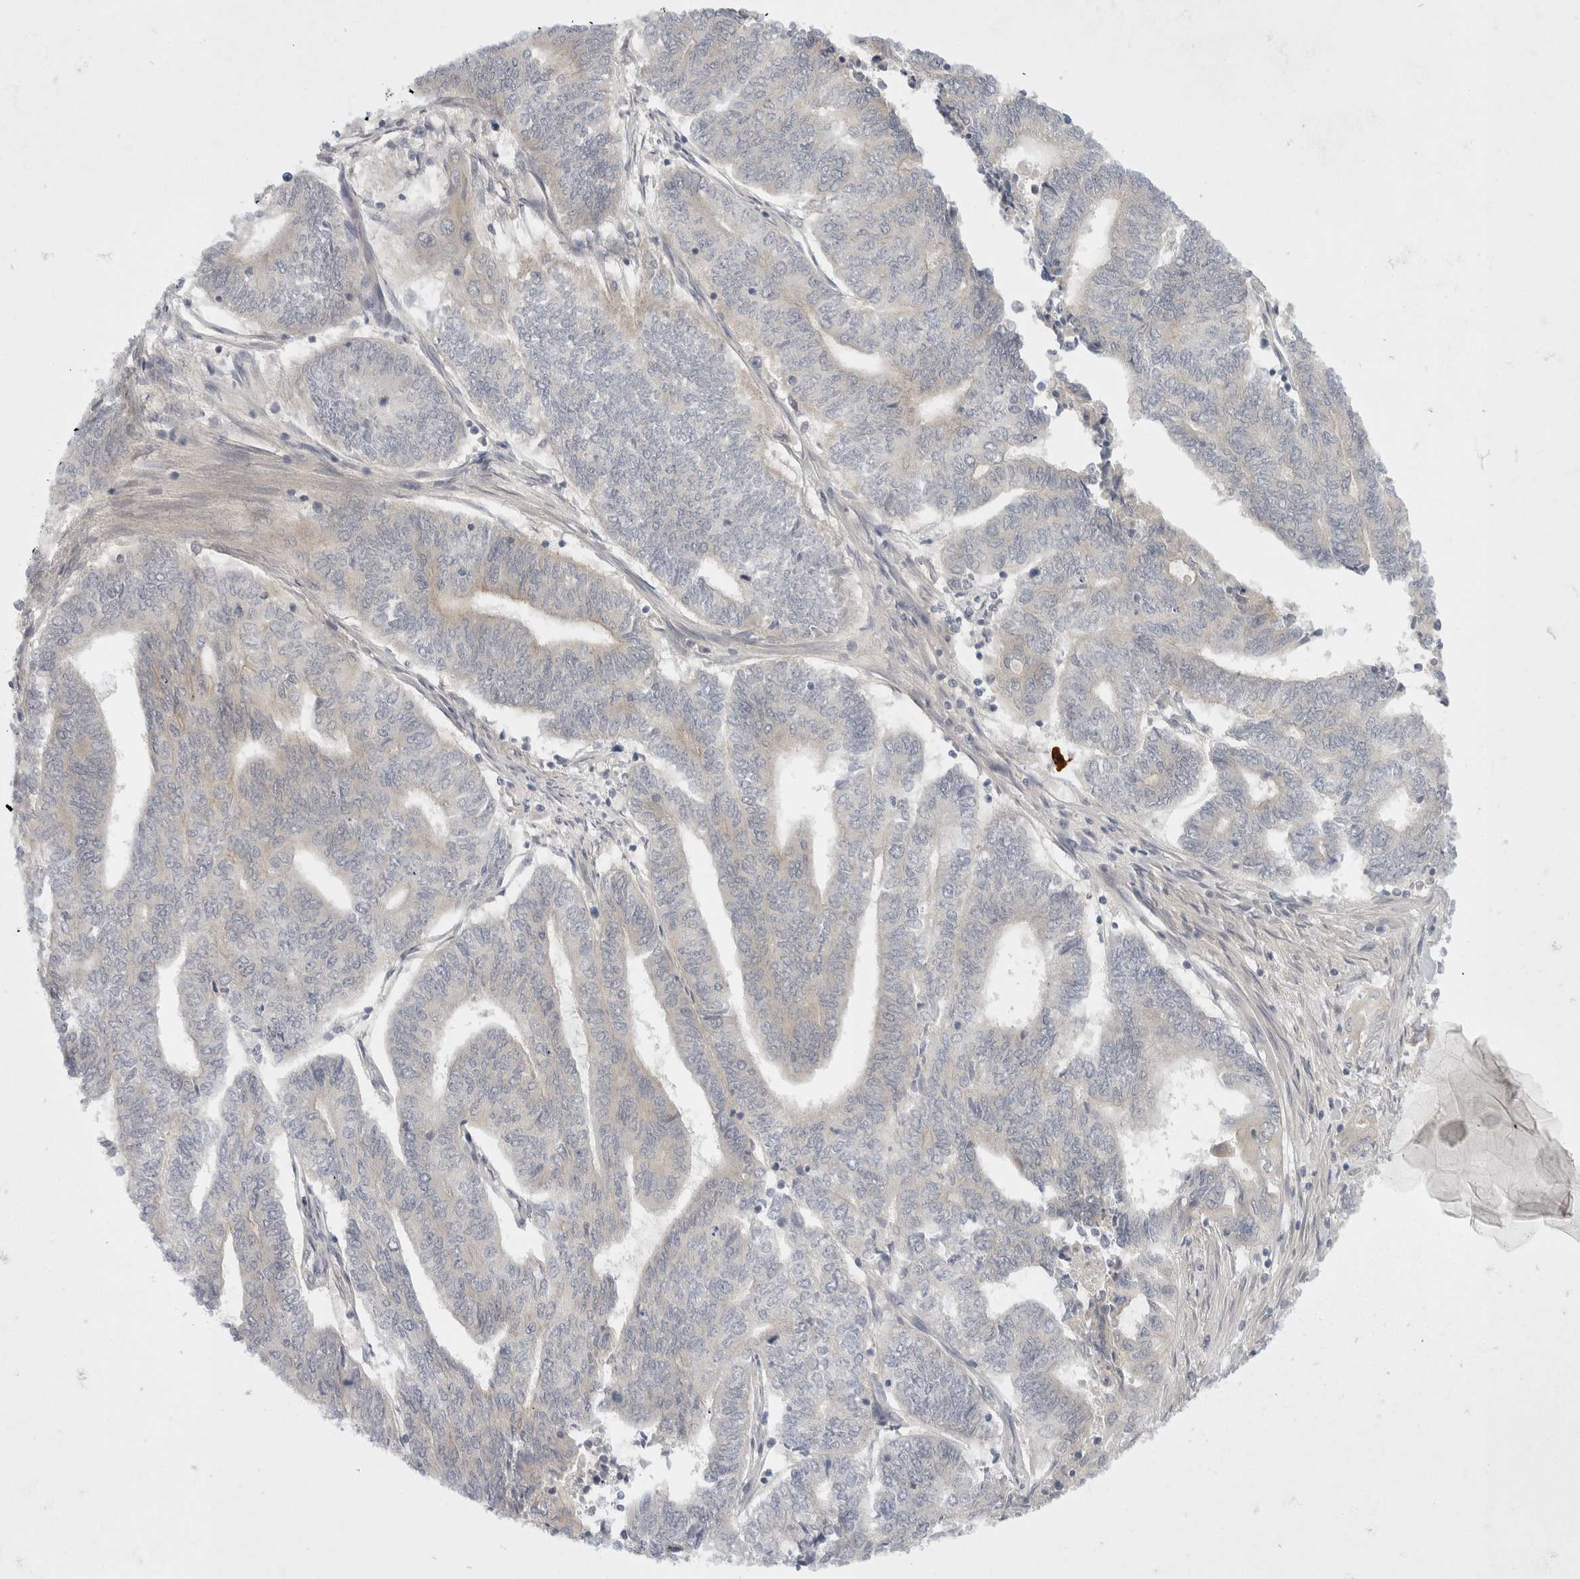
{"staining": {"intensity": "negative", "quantity": "none", "location": "none"}, "tissue": "endometrial cancer", "cell_type": "Tumor cells", "image_type": "cancer", "snomed": [{"axis": "morphology", "description": "Adenocarcinoma, NOS"}, {"axis": "topography", "description": "Uterus"}, {"axis": "topography", "description": "Endometrium"}], "caption": "Tumor cells are negative for protein expression in human endometrial adenocarcinoma.", "gene": "TOM1L2", "patient": {"sex": "female", "age": 70}}